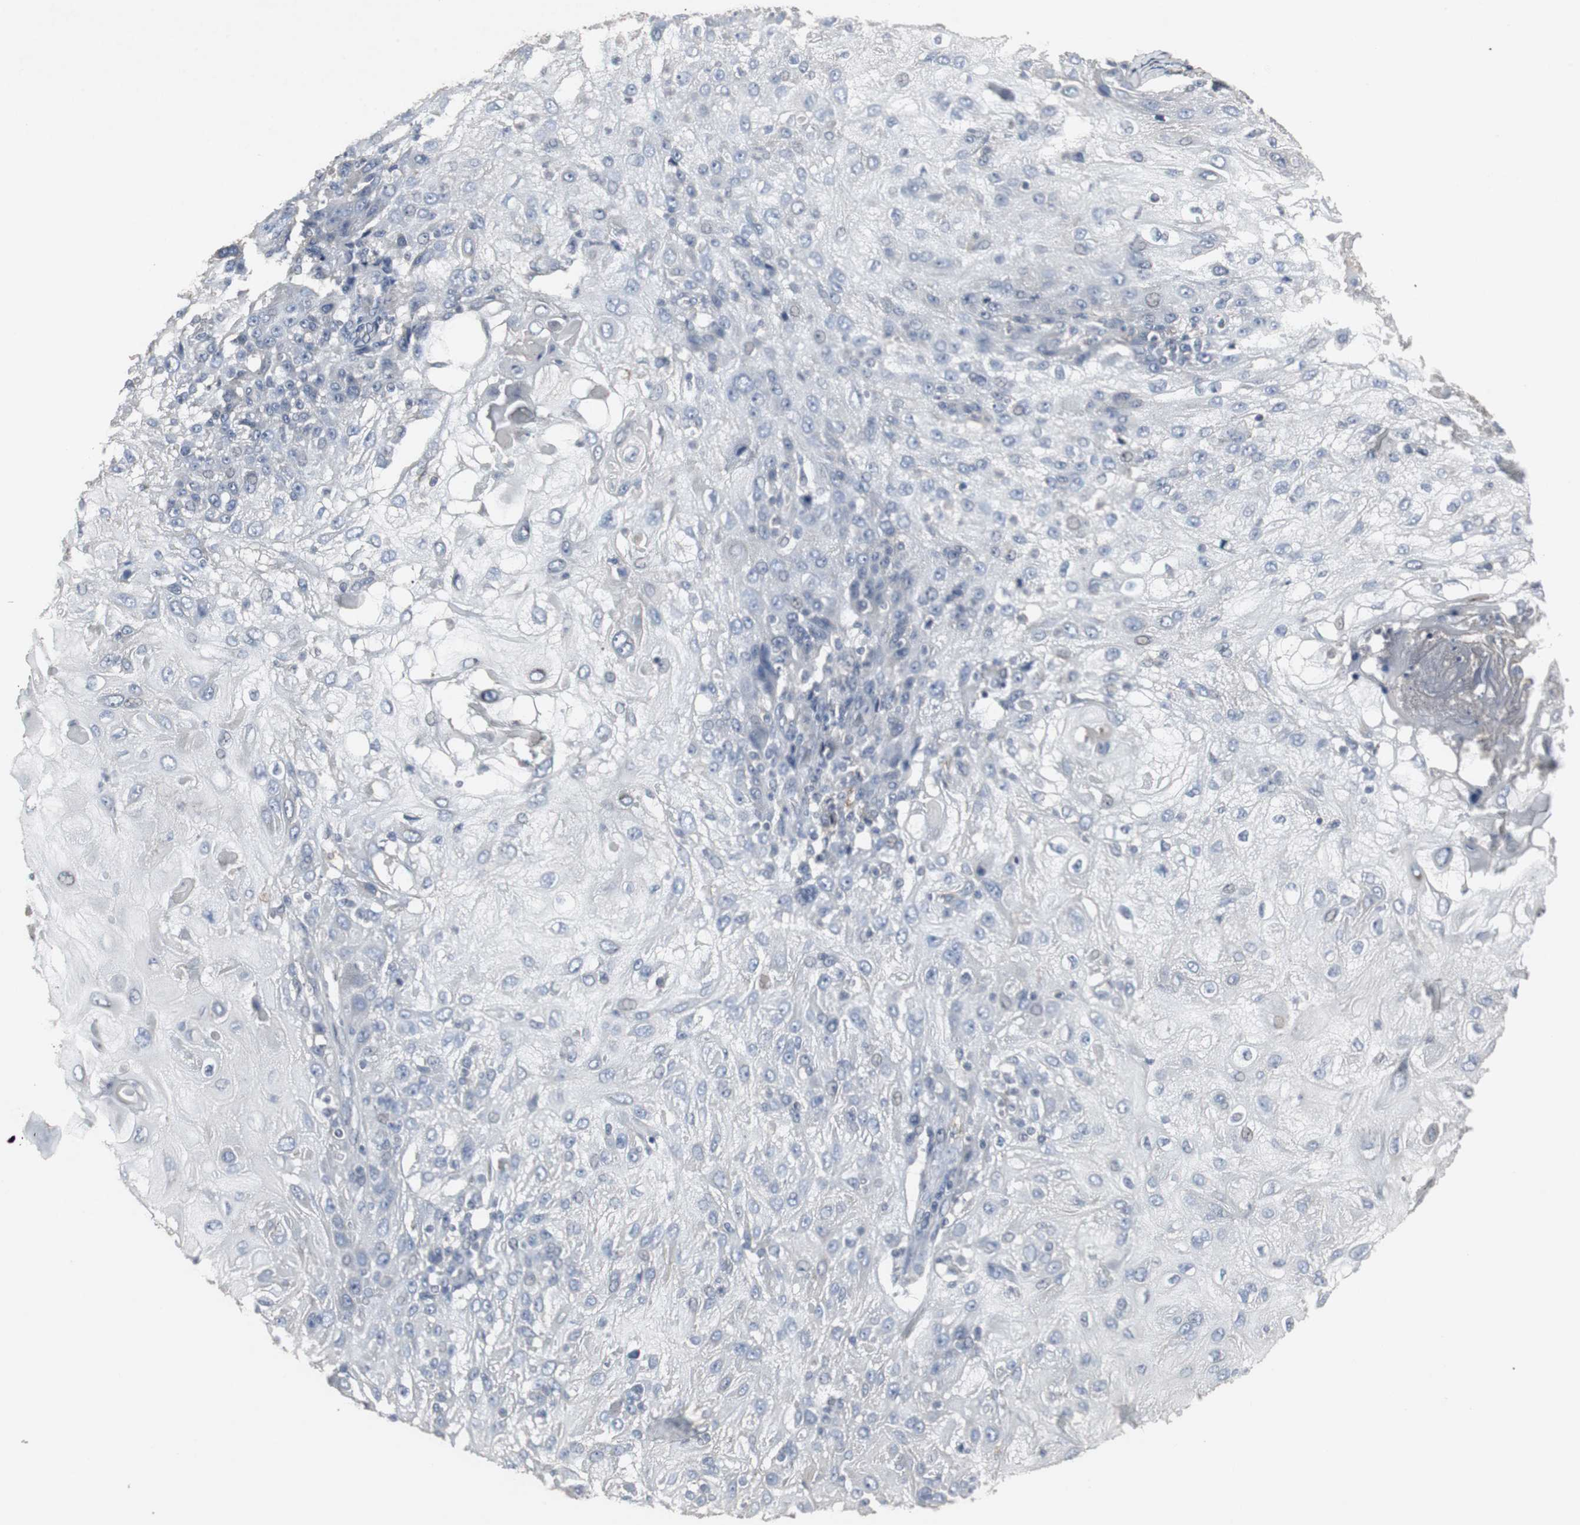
{"staining": {"intensity": "negative", "quantity": "none", "location": "none"}, "tissue": "skin cancer", "cell_type": "Tumor cells", "image_type": "cancer", "snomed": [{"axis": "morphology", "description": "Normal tissue, NOS"}, {"axis": "morphology", "description": "Squamous cell carcinoma, NOS"}, {"axis": "topography", "description": "Skin"}], "caption": "Immunohistochemical staining of skin squamous cell carcinoma demonstrates no significant positivity in tumor cells.", "gene": "ACAA1", "patient": {"sex": "female", "age": 83}}